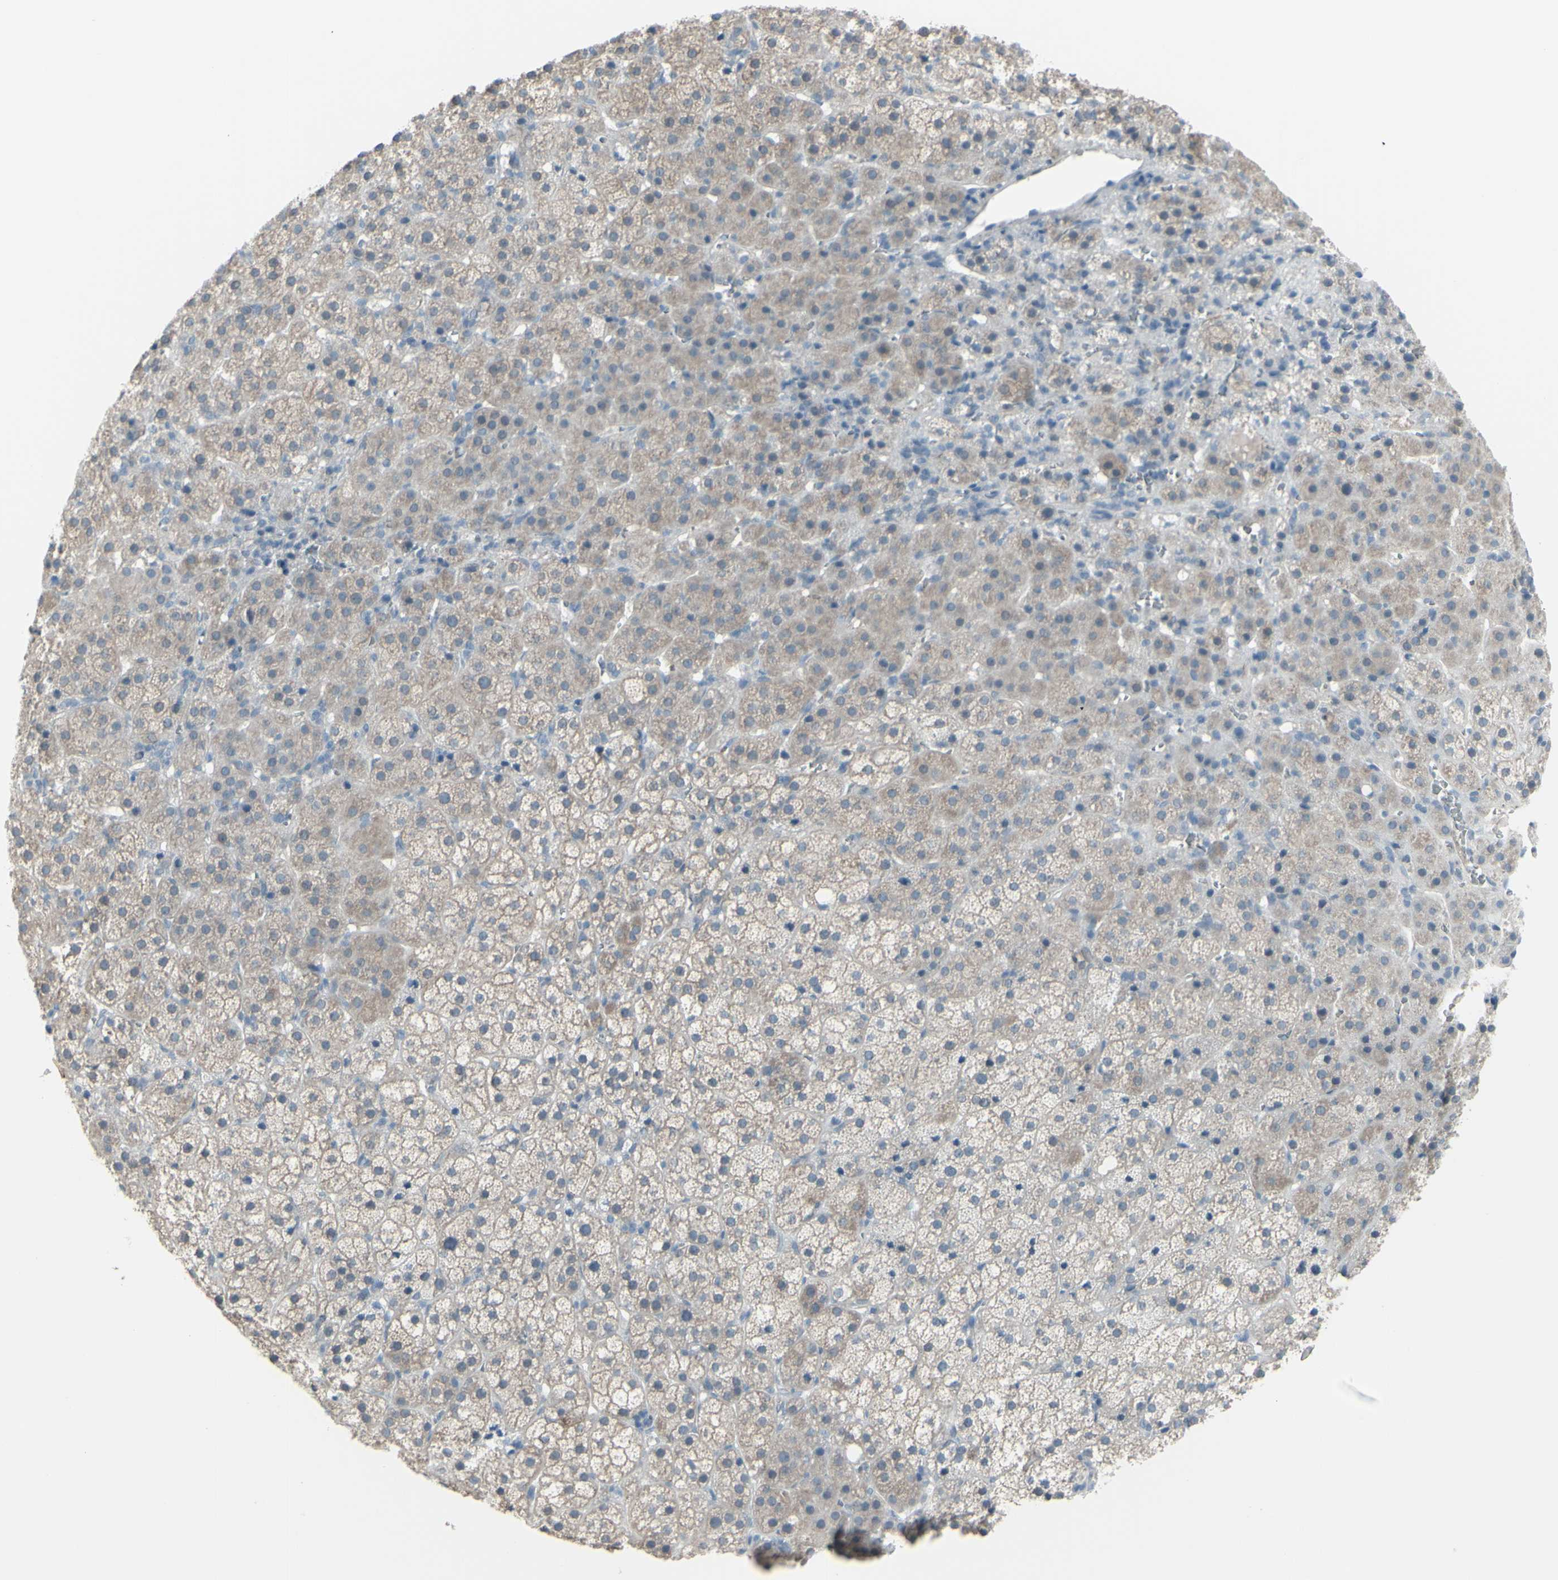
{"staining": {"intensity": "weak", "quantity": ">75%", "location": "cytoplasmic/membranous"}, "tissue": "adrenal gland", "cell_type": "Glandular cells", "image_type": "normal", "snomed": [{"axis": "morphology", "description": "Normal tissue, NOS"}, {"axis": "topography", "description": "Adrenal gland"}], "caption": "Weak cytoplasmic/membranous positivity is seen in approximately >75% of glandular cells in normal adrenal gland. (DAB (3,3'-diaminobenzidine) = brown stain, brightfield microscopy at high magnification).", "gene": "RAB3A", "patient": {"sex": "female", "age": 57}}